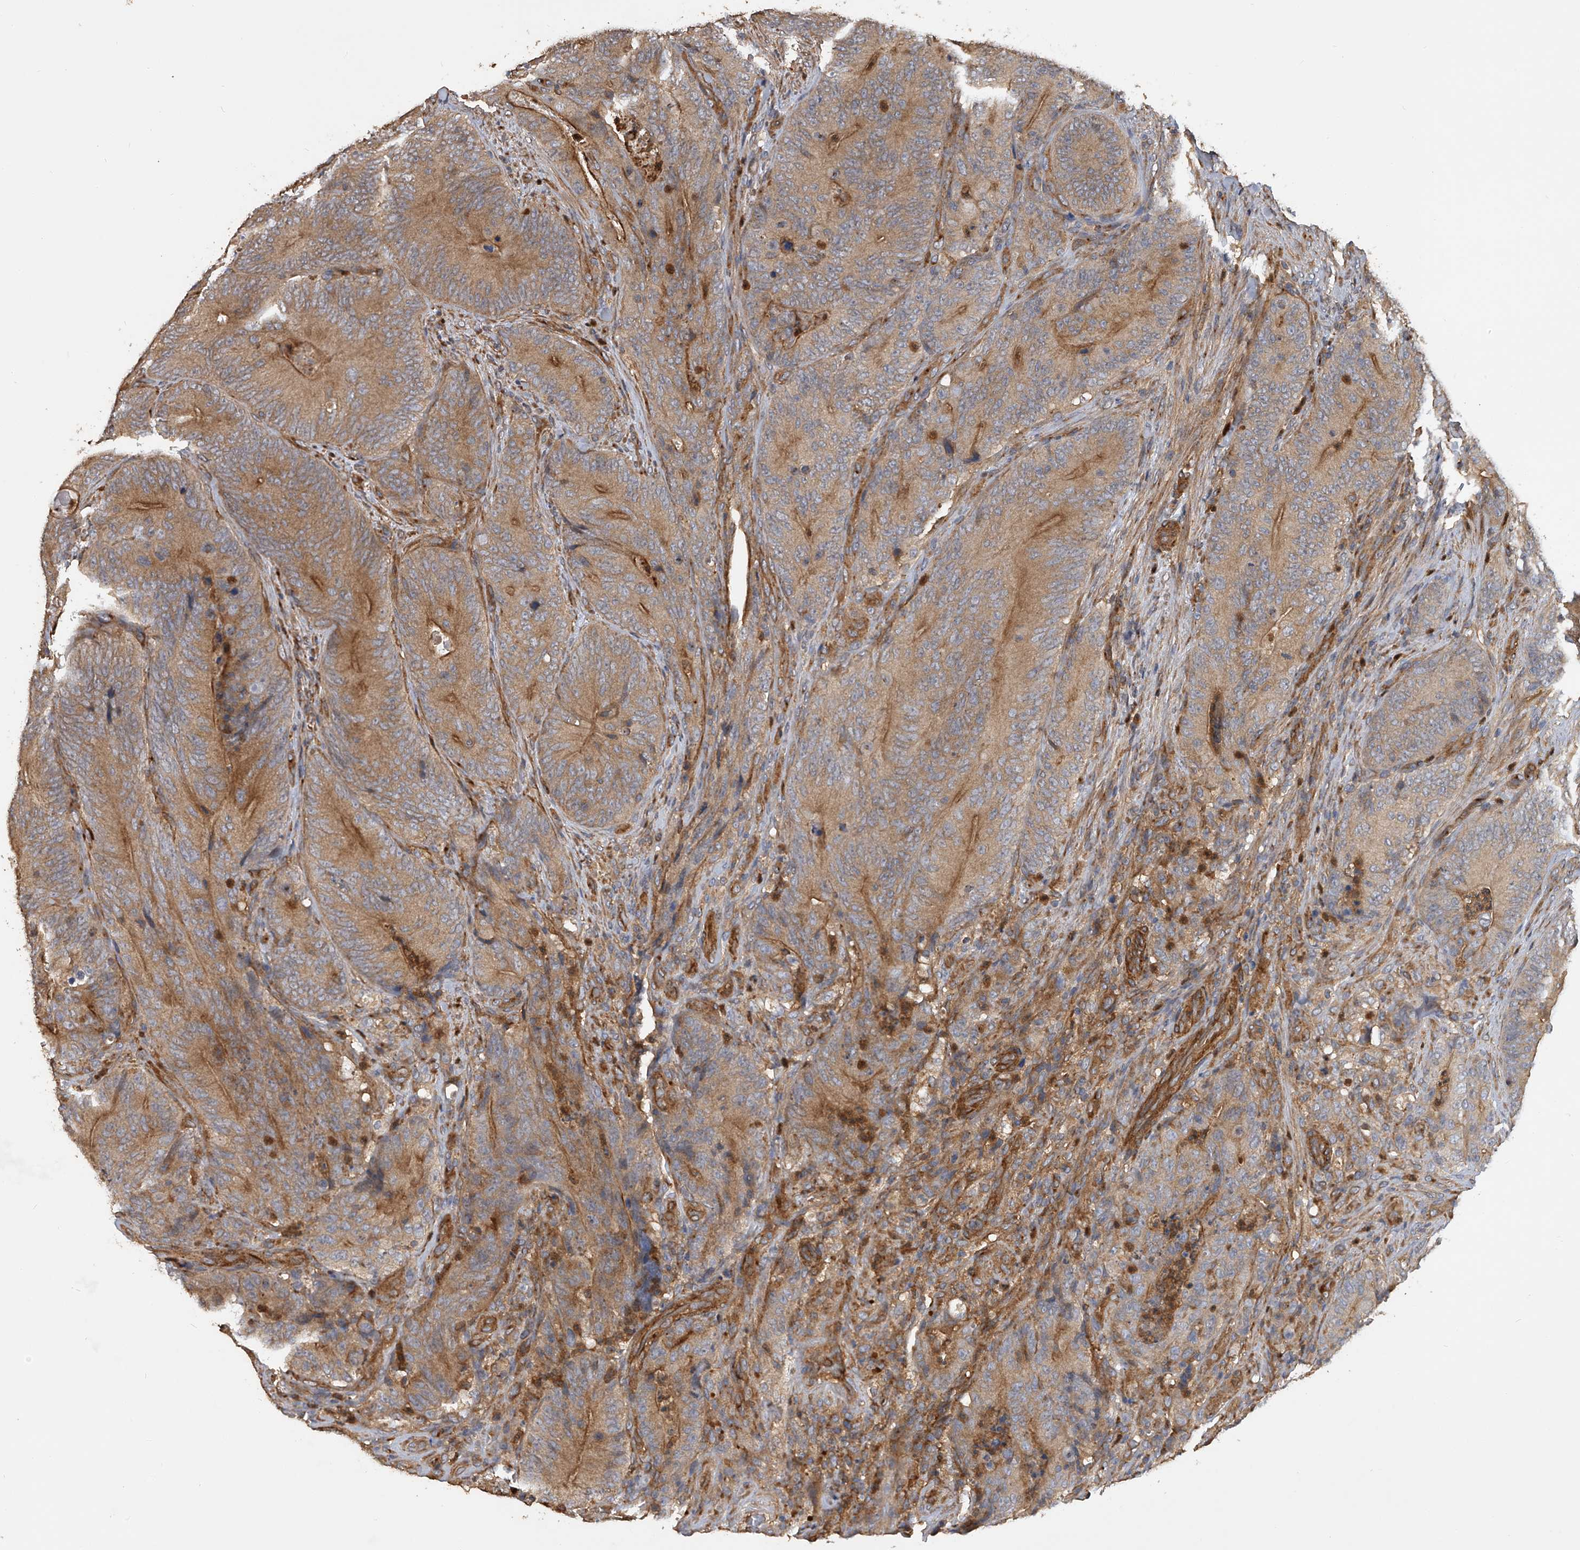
{"staining": {"intensity": "moderate", "quantity": ">75%", "location": "cytoplasmic/membranous"}, "tissue": "colorectal cancer", "cell_type": "Tumor cells", "image_type": "cancer", "snomed": [{"axis": "morphology", "description": "Normal tissue, NOS"}, {"axis": "topography", "description": "Colon"}], "caption": "Brown immunohistochemical staining in colorectal cancer shows moderate cytoplasmic/membranous positivity in about >75% of tumor cells.", "gene": "PTPRA", "patient": {"sex": "female", "age": 82}}